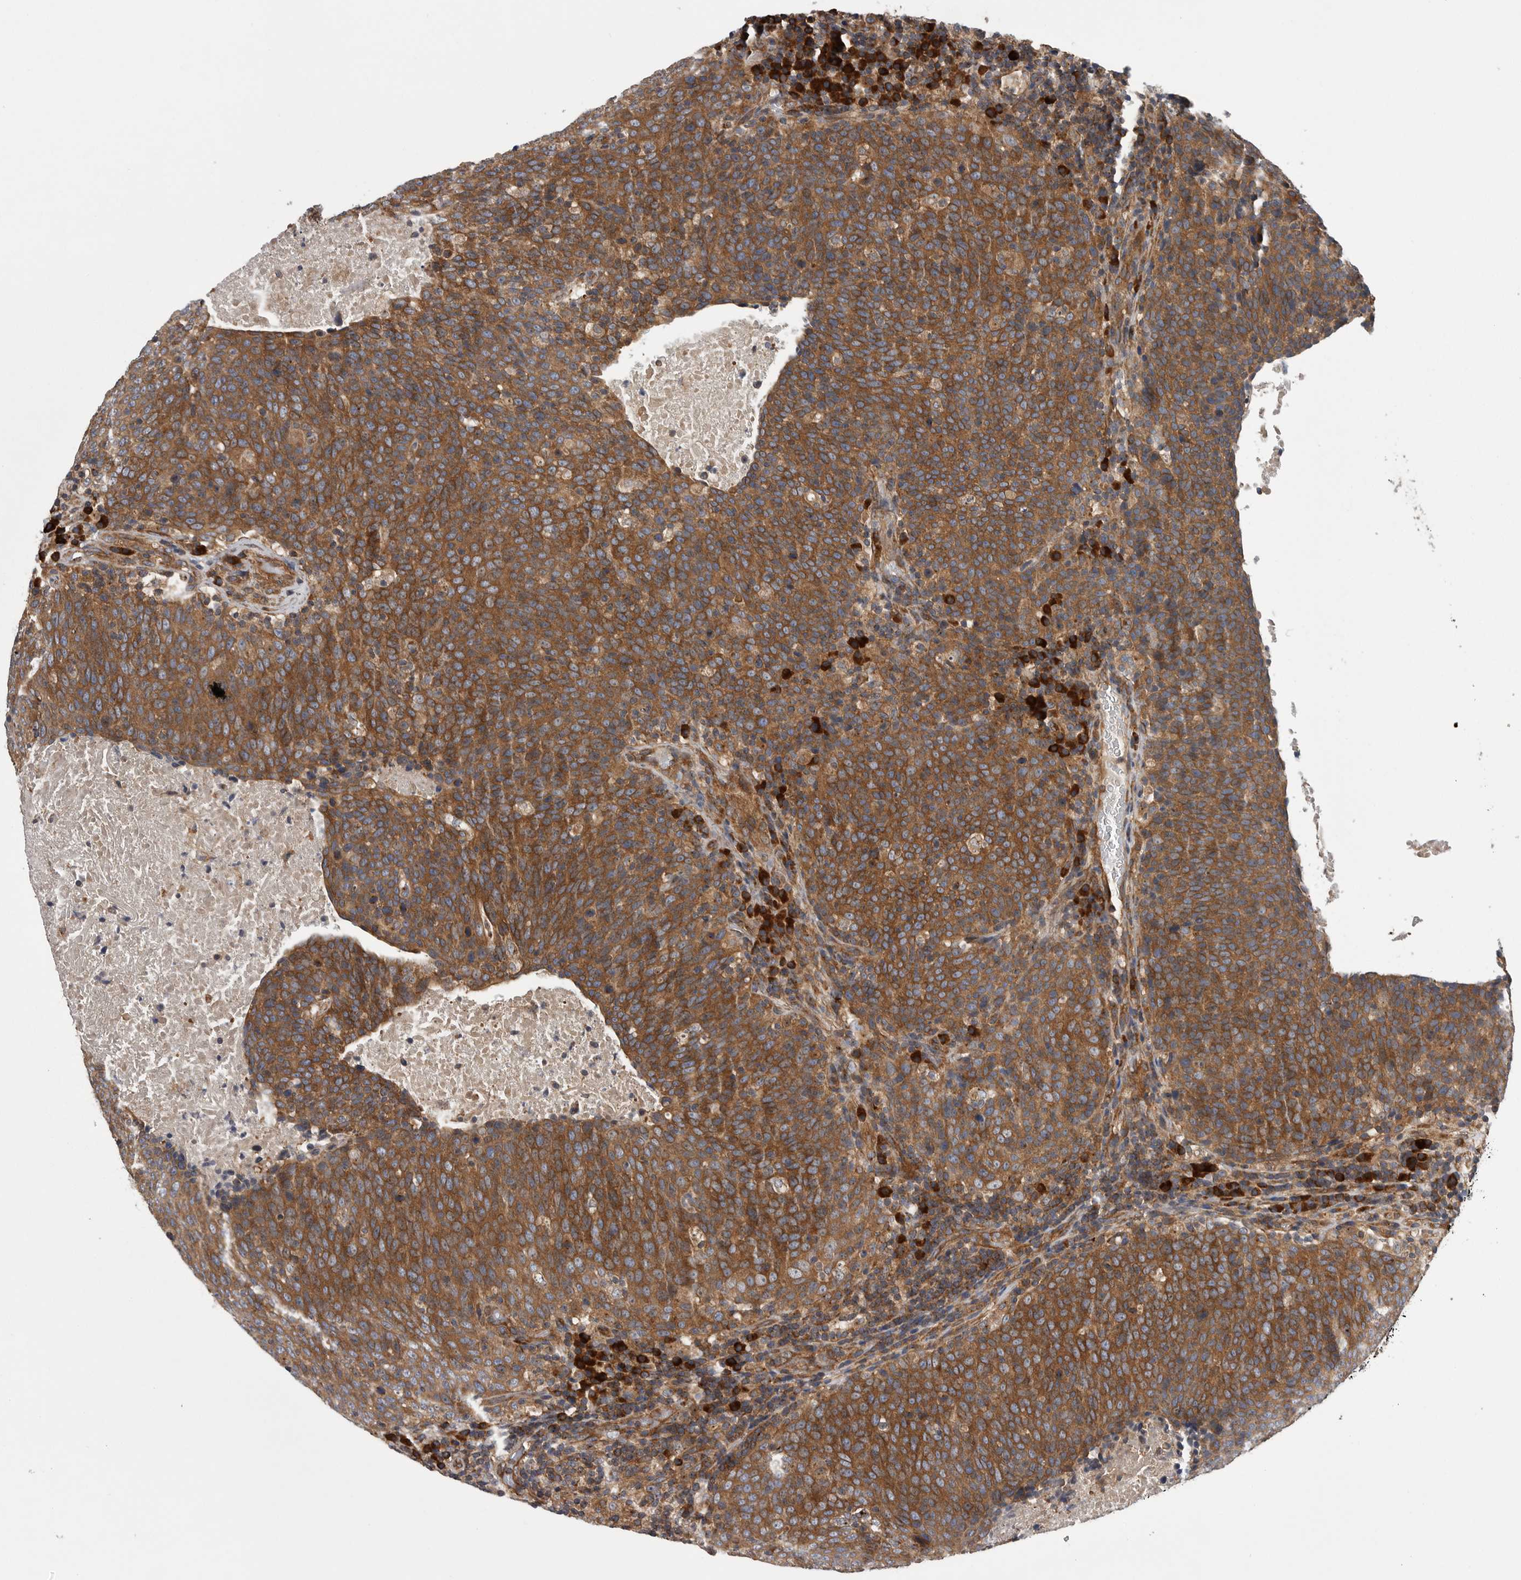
{"staining": {"intensity": "moderate", "quantity": ">75%", "location": "cytoplasmic/membranous"}, "tissue": "head and neck cancer", "cell_type": "Tumor cells", "image_type": "cancer", "snomed": [{"axis": "morphology", "description": "Squamous cell carcinoma, NOS"}, {"axis": "morphology", "description": "Squamous cell carcinoma, metastatic, NOS"}, {"axis": "topography", "description": "Lymph node"}, {"axis": "topography", "description": "Head-Neck"}], "caption": "This is a photomicrograph of immunohistochemistry staining of head and neck cancer (squamous cell carcinoma), which shows moderate expression in the cytoplasmic/membranous of tumor cells.", "gene": "OXR1", "patient": {"sex": "male", "age": 62}}